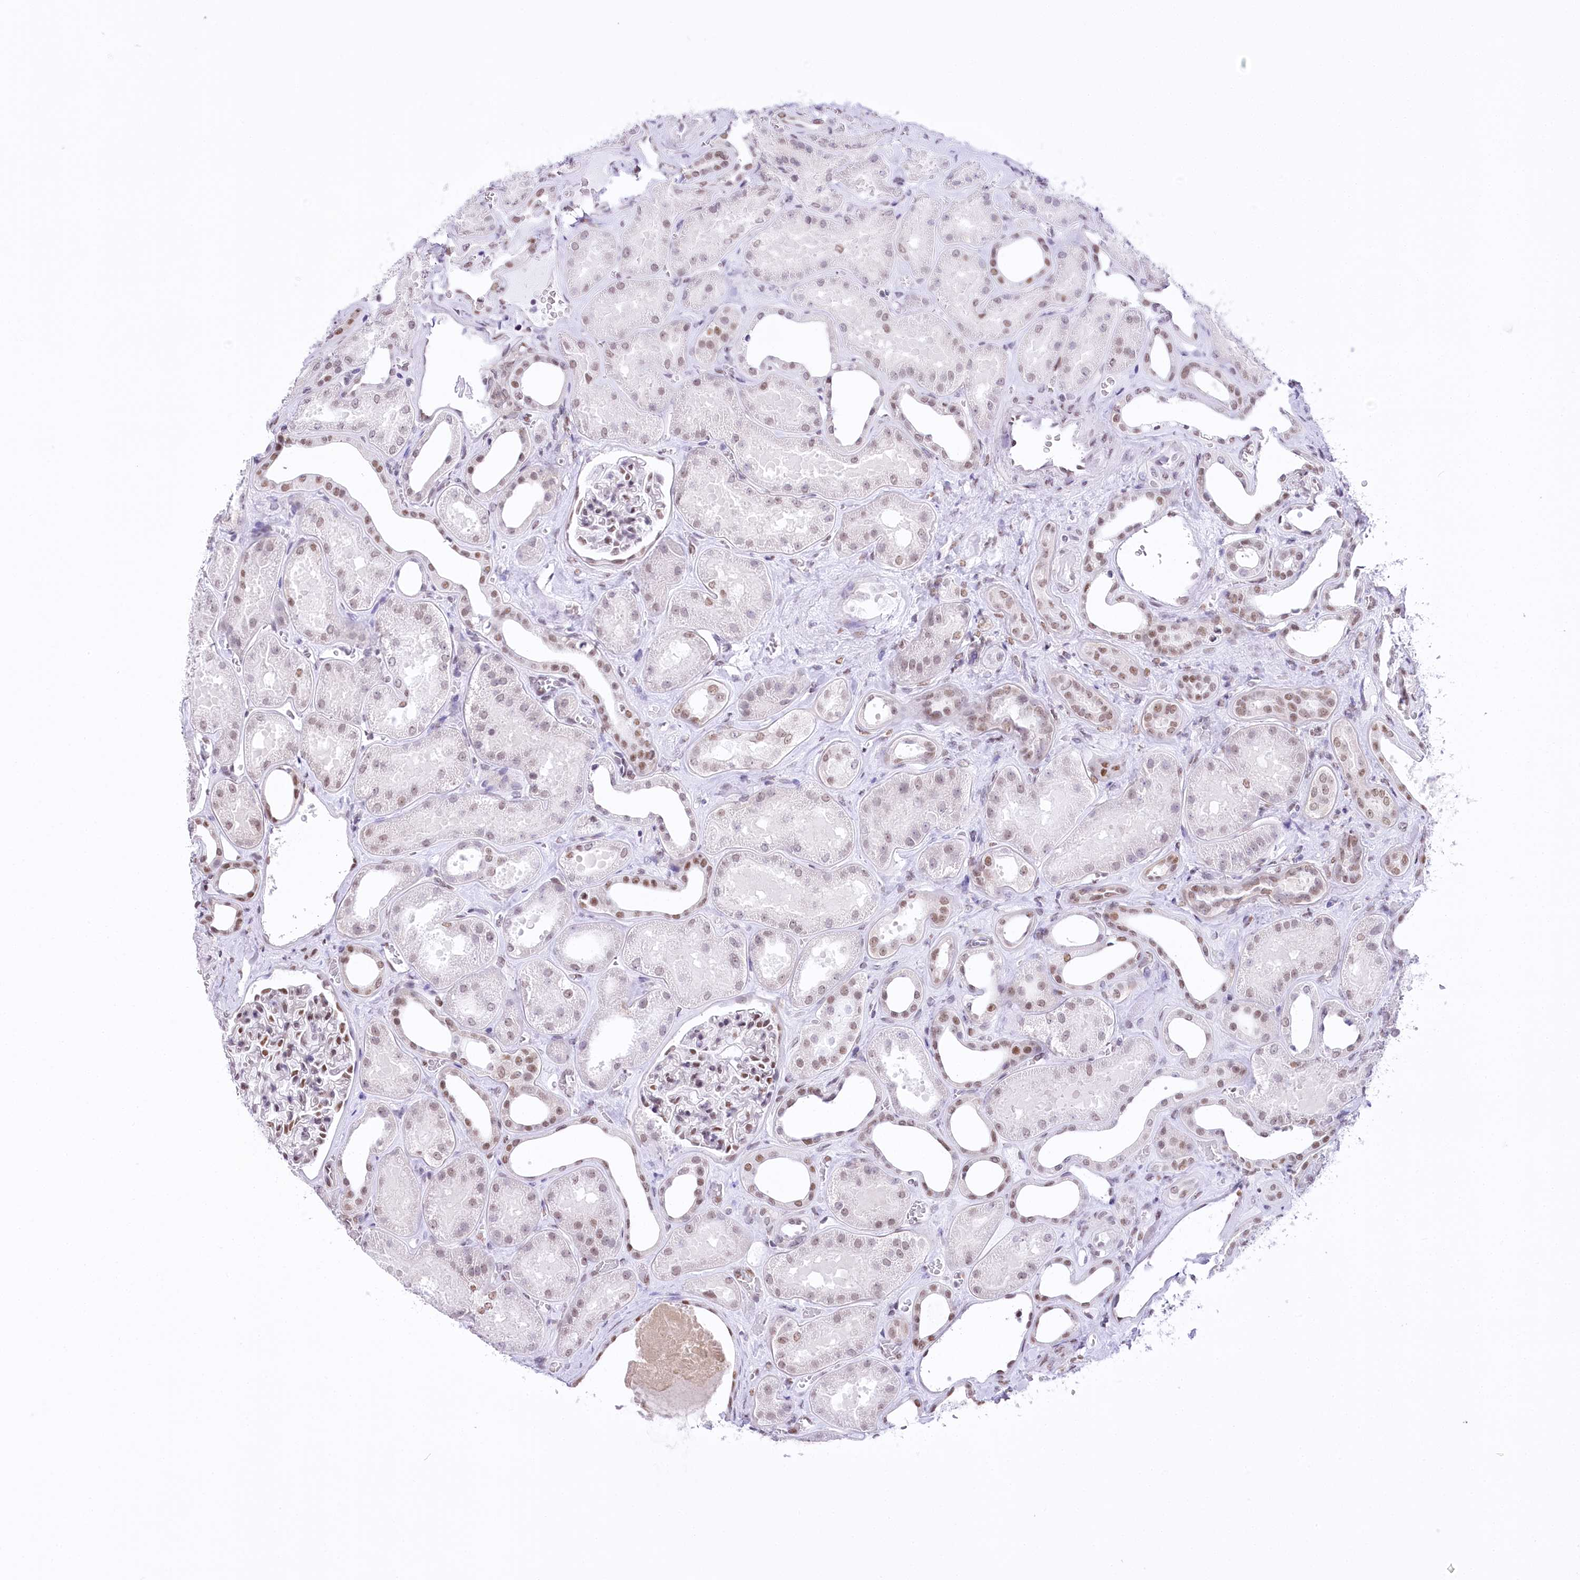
{"staining": {"intensity": "moderate", "quantity": "25%-75%", "location": "nuclear"}, "tissue": "kidney", "cell_type": "Cells in glomeruli", "image_type": "normal", "snomed": [{"axis": "morphology", "description": "Normal tissue, NOS"}, {"axis": "morphology", "description": "Adenocarcinoma, NOS"}, {"axis": "topography", "description": "Kidney"}], "caption": "This histopathology image reveals immunohistochemistry (IHC) staining of normal kidney, with medium moderate nuclear staining in approximately 25%-75% of cells in glomeruli.", "gene": "HNRNPA0", "patient": {"sex": "female", "age": 68}}